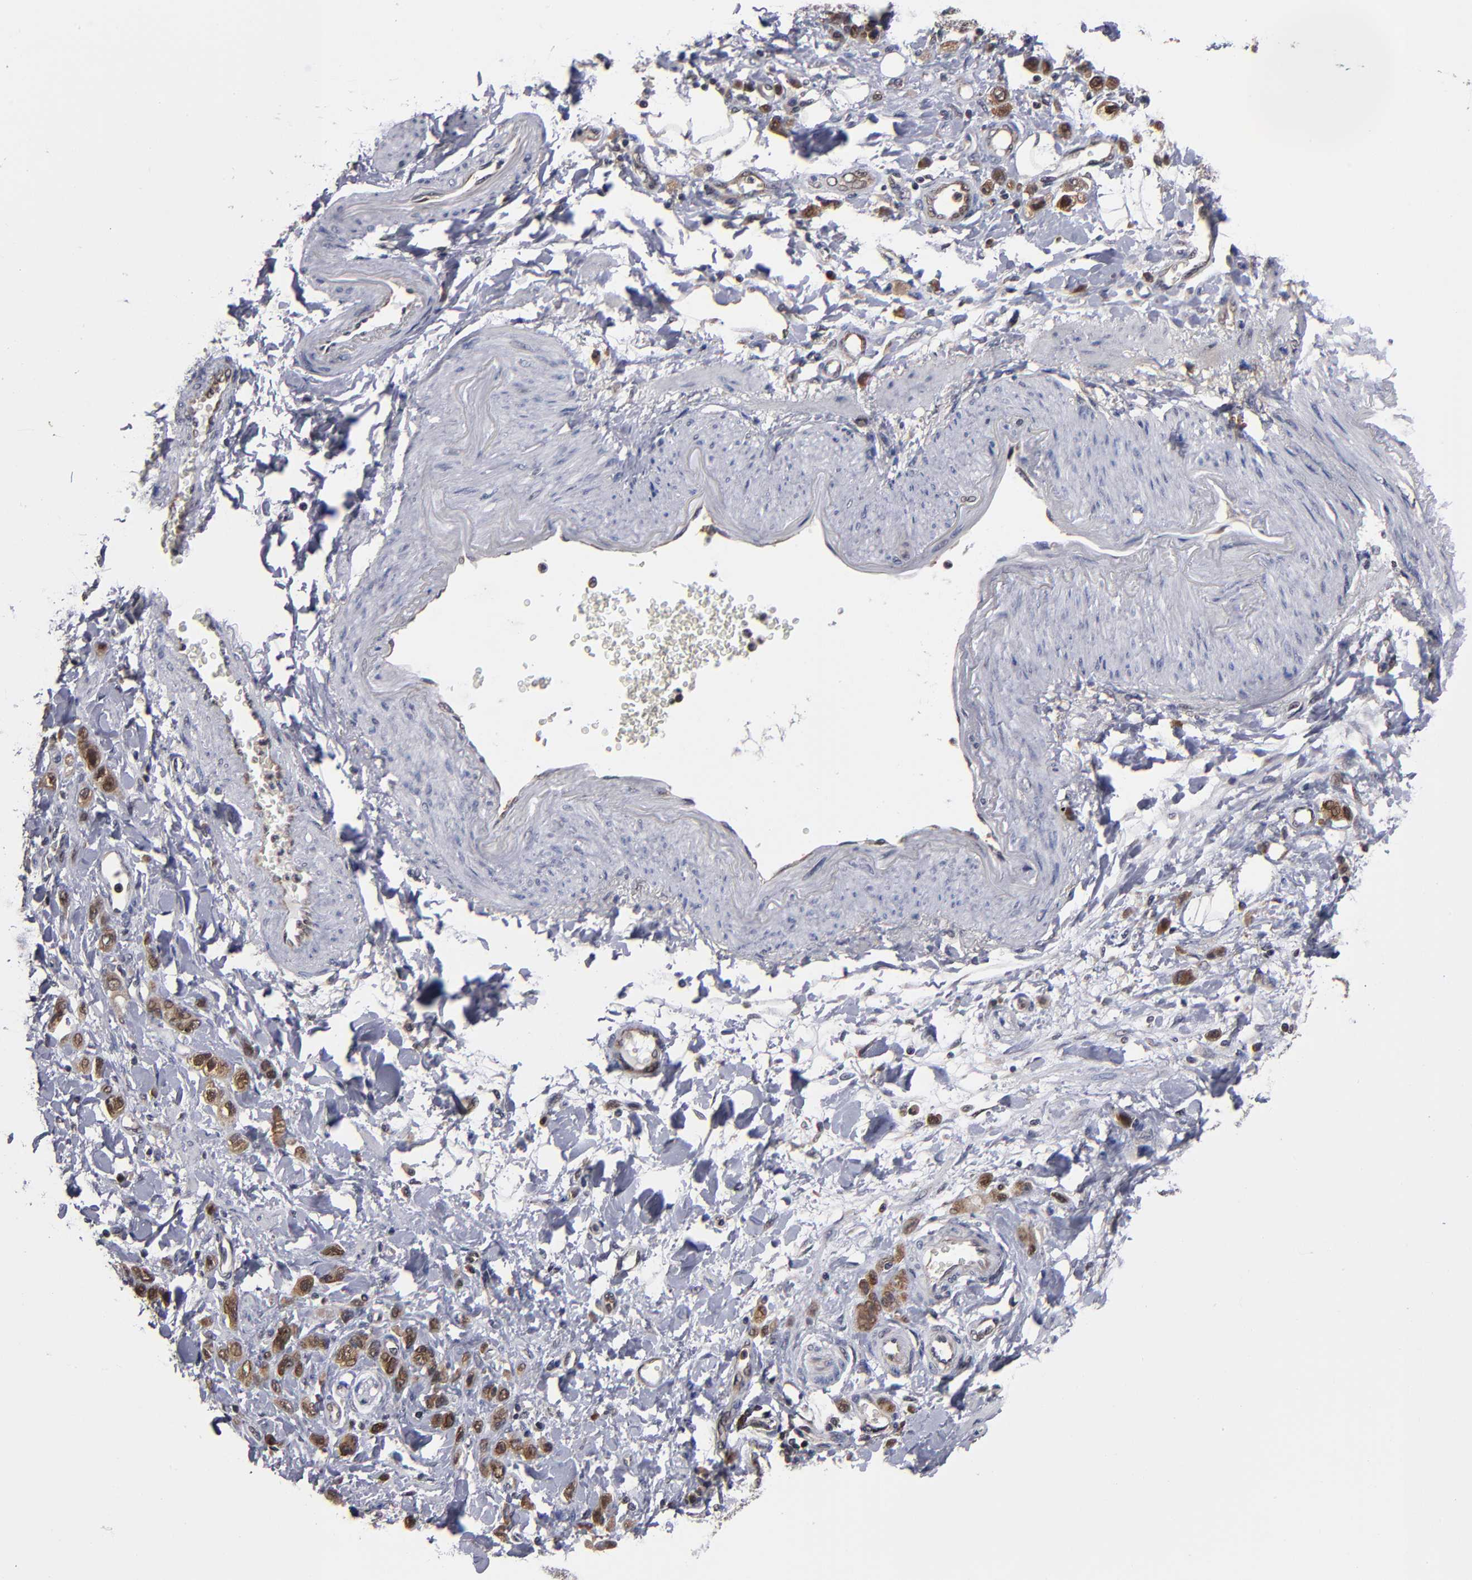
{"staining": {"intensity": "moderate", "quantity": ">75%", "location": "cytoplasmic/membranous"}, "tissue": "stomach cancer", "cell_type": "Tumor cells", "image_type": "cancer", "snomed": [{"axis": "morphology", "description": "Normal tissue, NOS"}, {"axis": "morphology", "description": "Adenocarcinoma, NOS"}, {"axis": "topography", "description": "Stomach"}], "caption": "Brown immunohistochemical staining in human stomach cancer demonstrates moderate cytoplasmic/membranous positivity in about >75% of tumor cells.", "gene": "ALG13", "patient": {"sex": "male", "age": 82}}